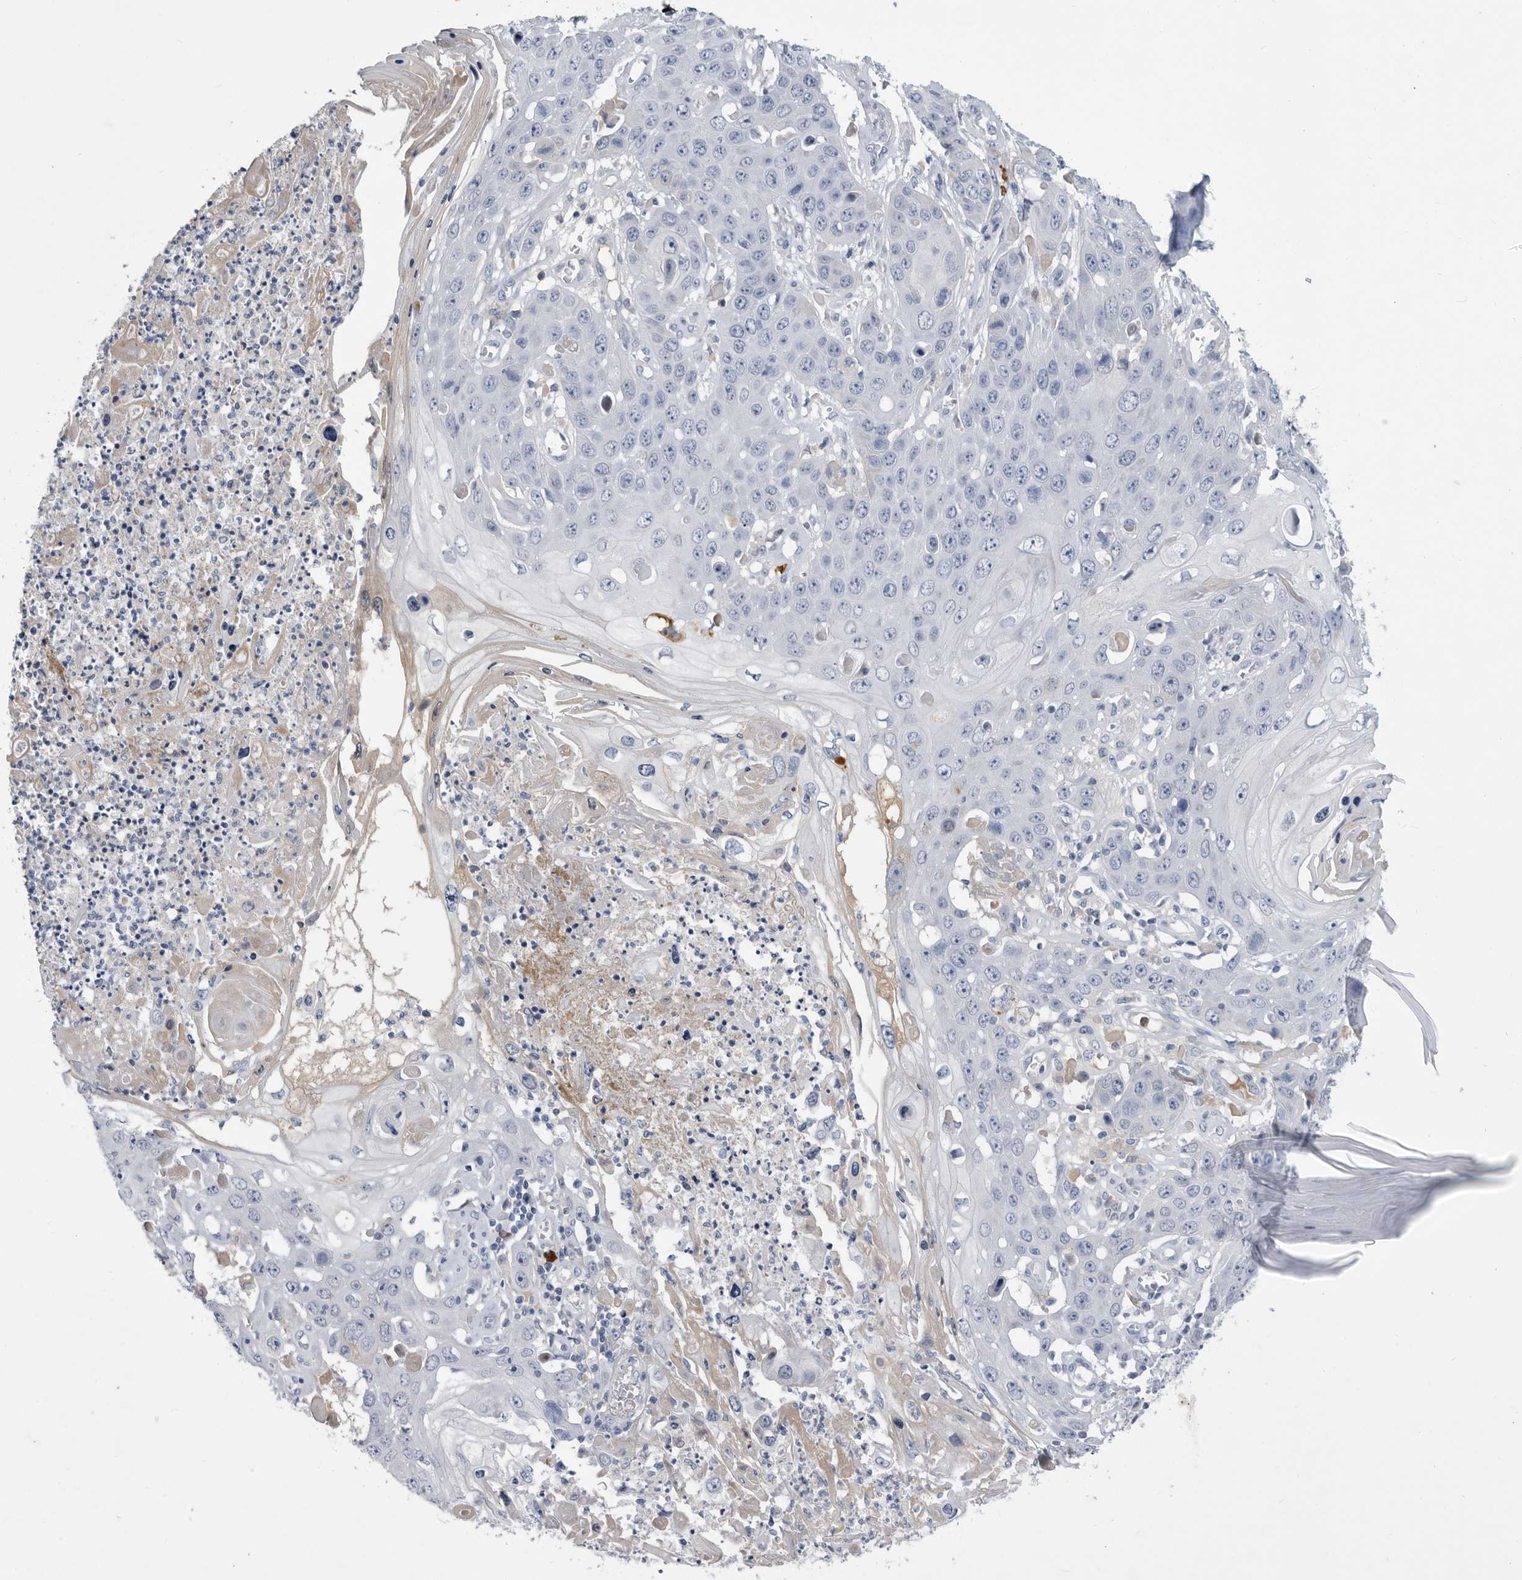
{"staining": {"intensity": "negative", "quantity": "none", "location": "none"}, "tissue": "skin cancer", "cell_type": "Tumor cells", "image_type": "cancer", "snomed": [{"axis": "morphology", "description": "Squamous cell carcinoma, NOS"}, {"axis": "topography", "description": "Skin"}], "caption": "A histopathology image of human skin cancer (squamous cell carcinoma) is negative for staining in tumor cells. The staining was performed using DAB (3,3'-diaminobenzidine) to visualize the protein expression in brown, while the nuclei were stained in blue with hematoxylin (Magnification: 20x).", "gene": "BTBD6", "patient": {"sex": "male", "age": 55}}